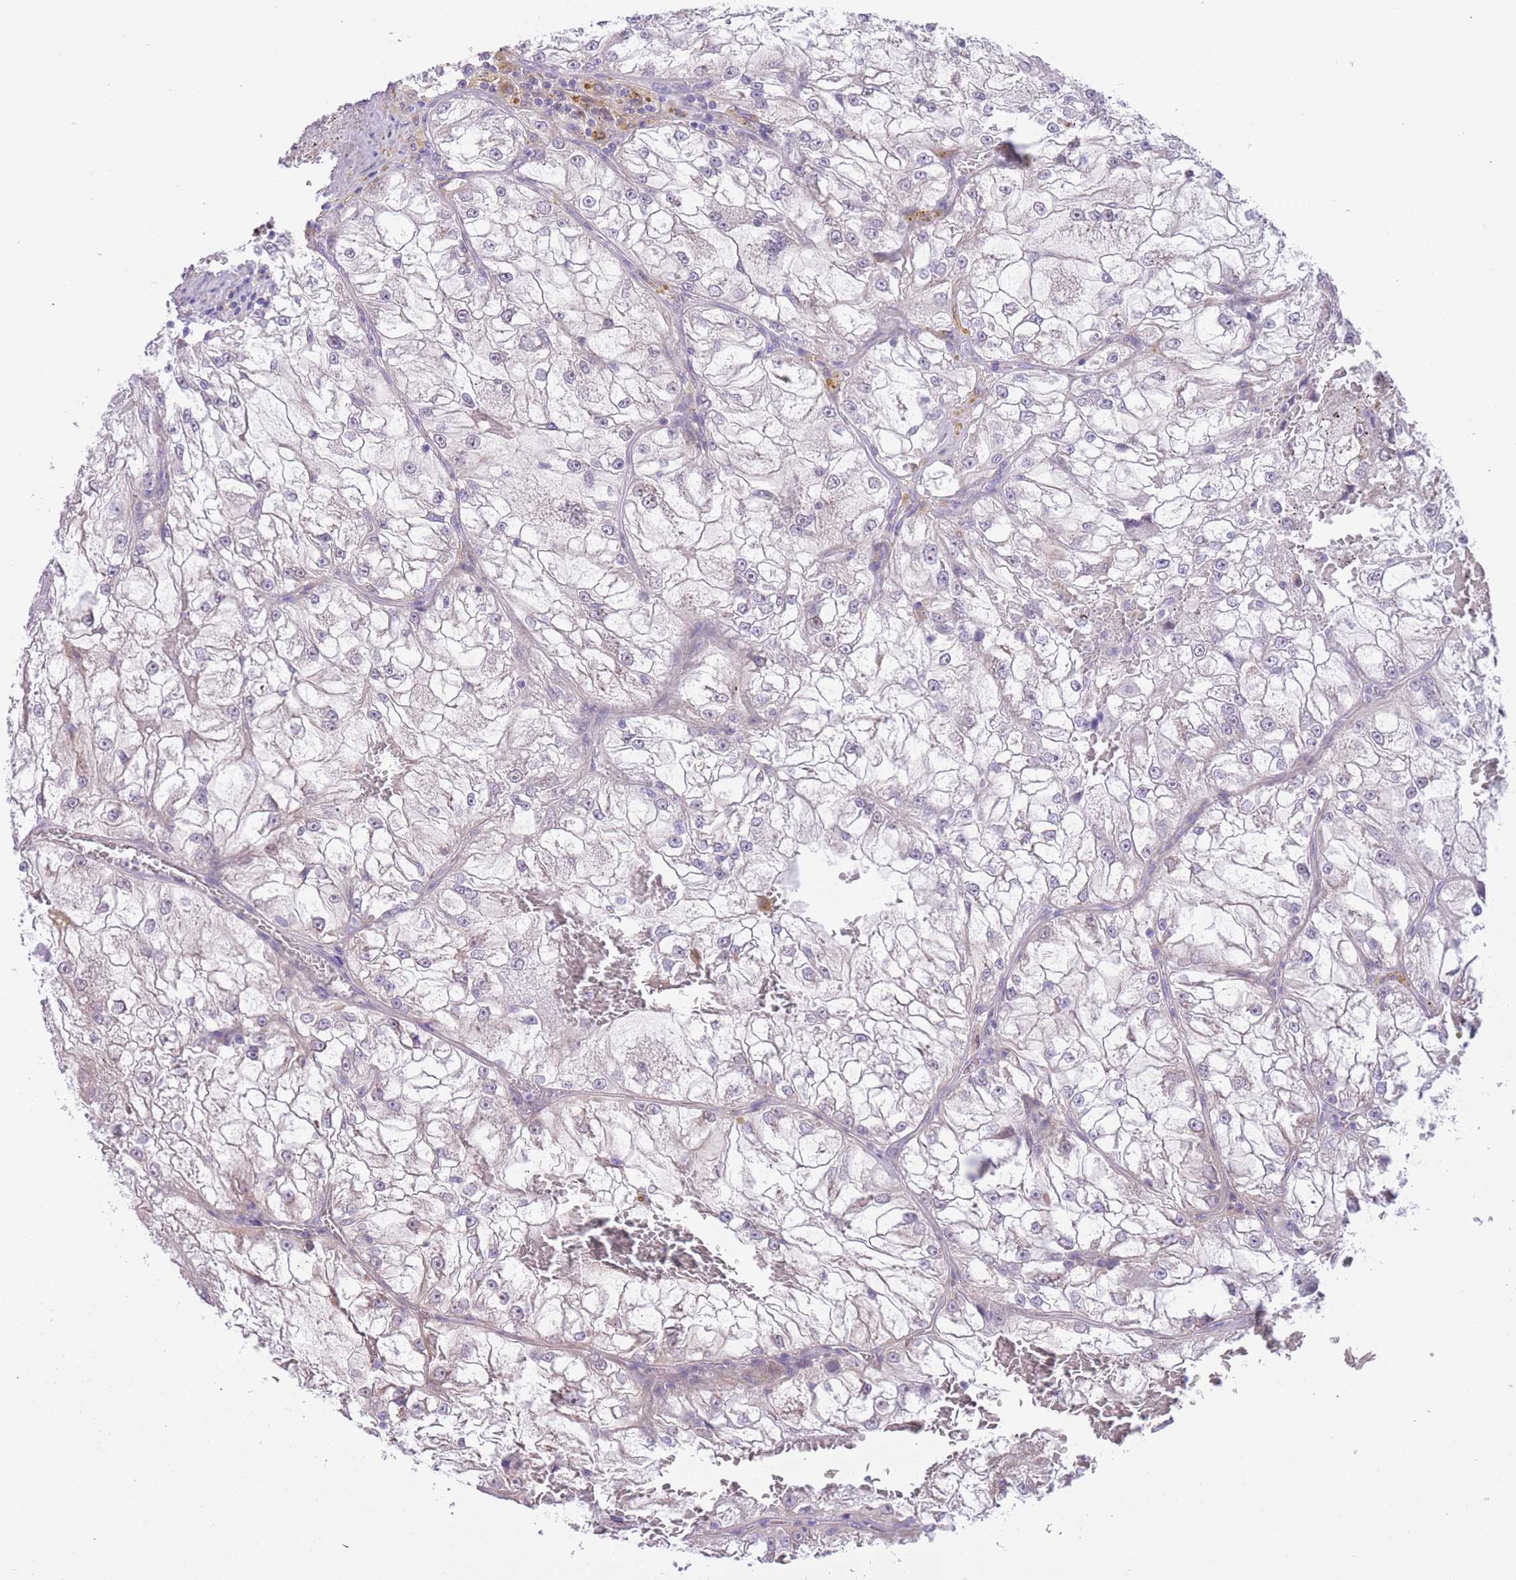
{"staining": {"intensity": "negative", "quantity": "none", "location": "none"}, "tissue": "renal cancer", "cell_type": "Tumor cells", "image_type": "cancer", "snomed": [{"axis": "morphology", "description": "Adenocarcinoma, NOS"}, {"axis": "topography", "description": "Kidney"}], "caption": "The immunohistochemistry micrograph has no significant staining in tumor cells of adenocarcinoma (renal) tissue. The staining was performed using DAB (3,3'-diaminobenzidine) to visualize the protein expression in brown, while the nuclei were stained in blue with hematoxylin (Magnification: 20x).", "gene": "IMPG1", "patient": {"sex": "female", "age": 72}}